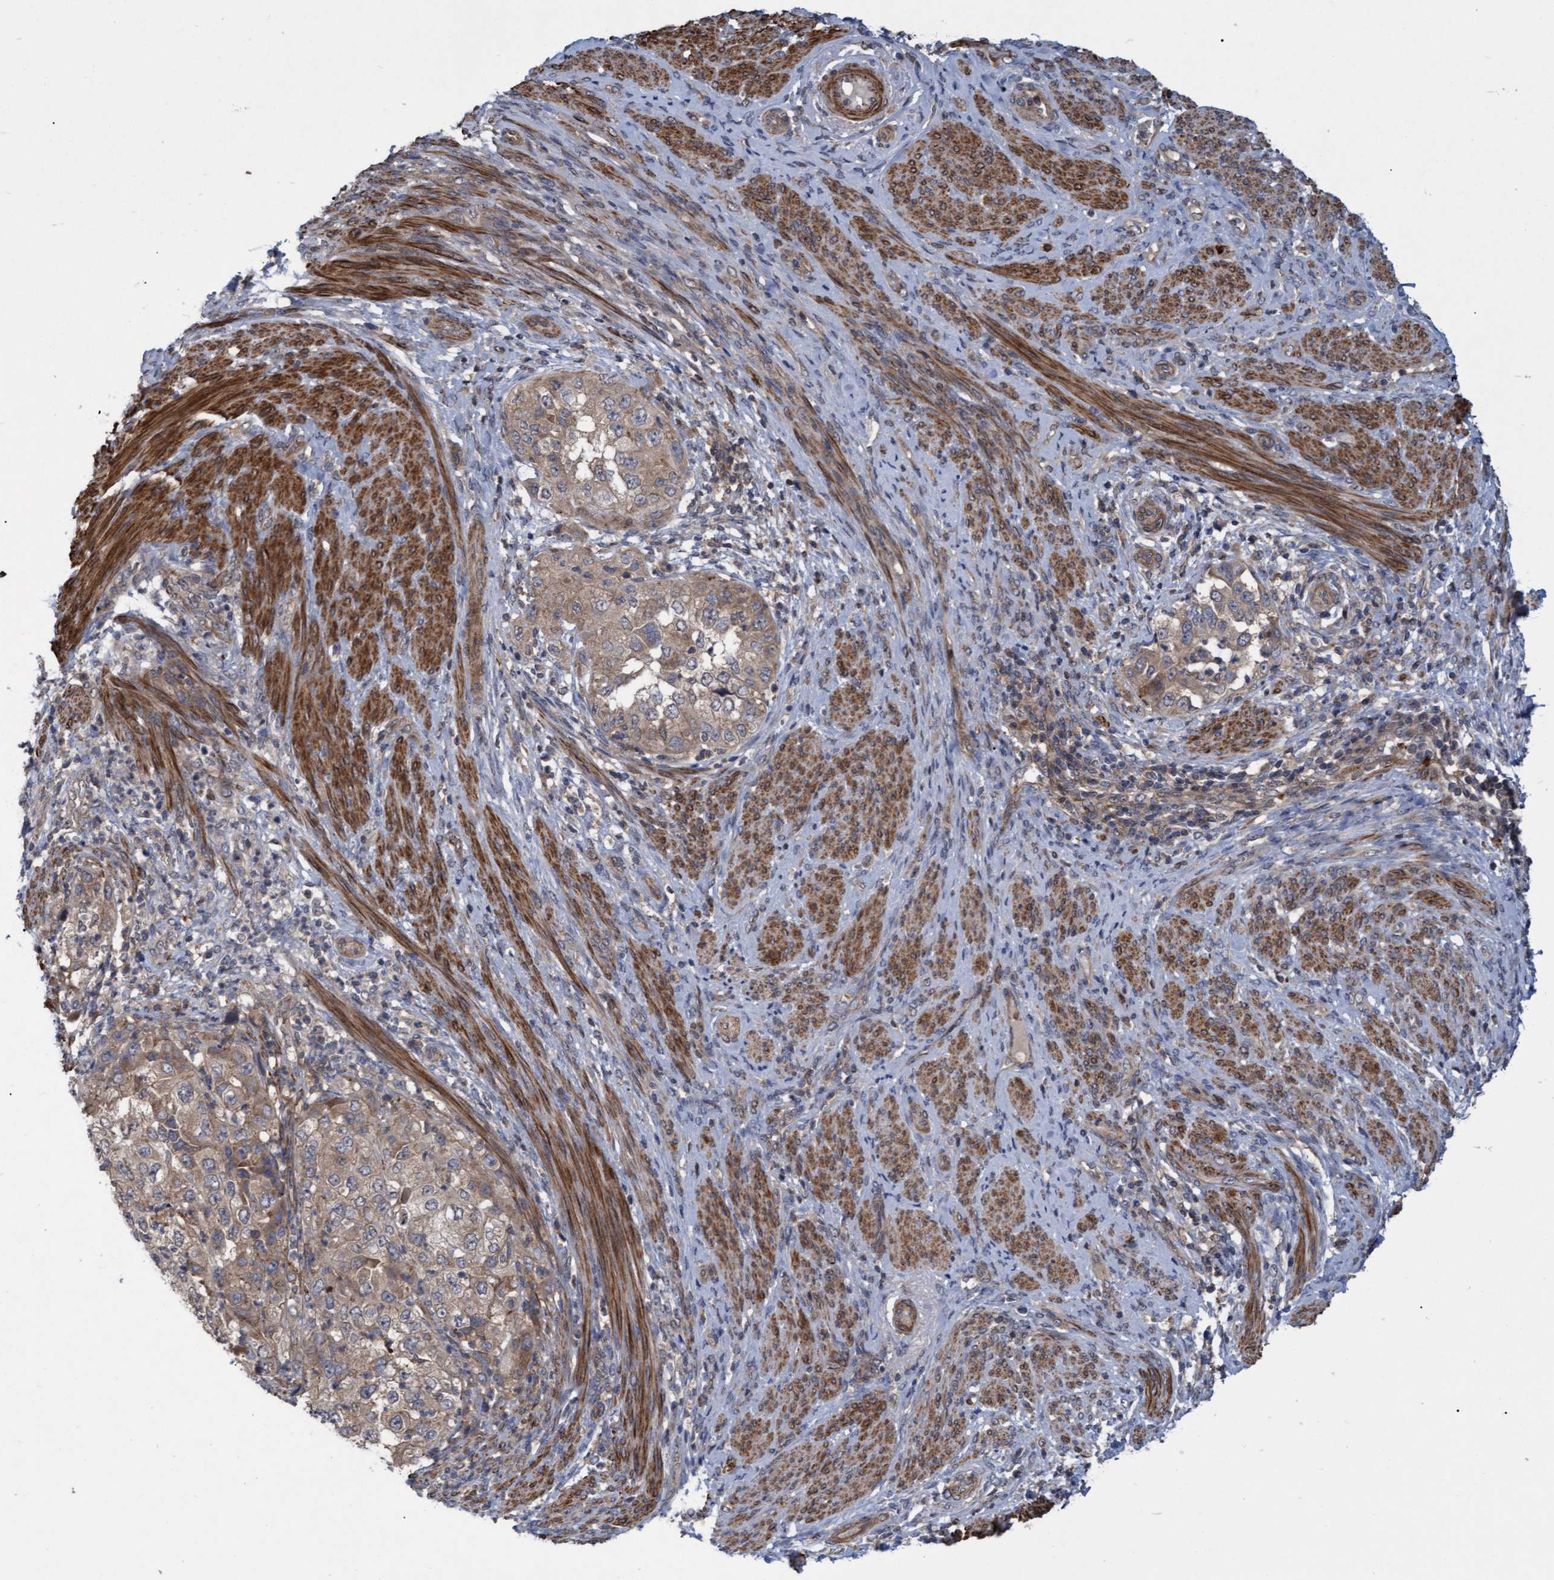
{"staining": {"intensity": "weak", "quantity": ">75%", "location": "cytoplasmic/membranous"}, "tissue": "endometrial cancer", "cell_type": "Tumor cells", "image_type": "cancer", "snomed": [{"axis": "morphology", "description": "Adenocarcinoma, NOS"}, {"axis": "topography", "description": "Endometrium"}], "caption": "Immunohistochemistry histopathology image of neoplastic tissue: human endometrial adenocarcinoma stained using immunohistochemistry reveals low levels of weak protein expression localized specifically in the cytoplasmic/membranous of tumor cells, appearing as a cytoplasmic/membranous brown color.", "gene": "NAA15", "patient": {"sex": "female", "age": 85}}